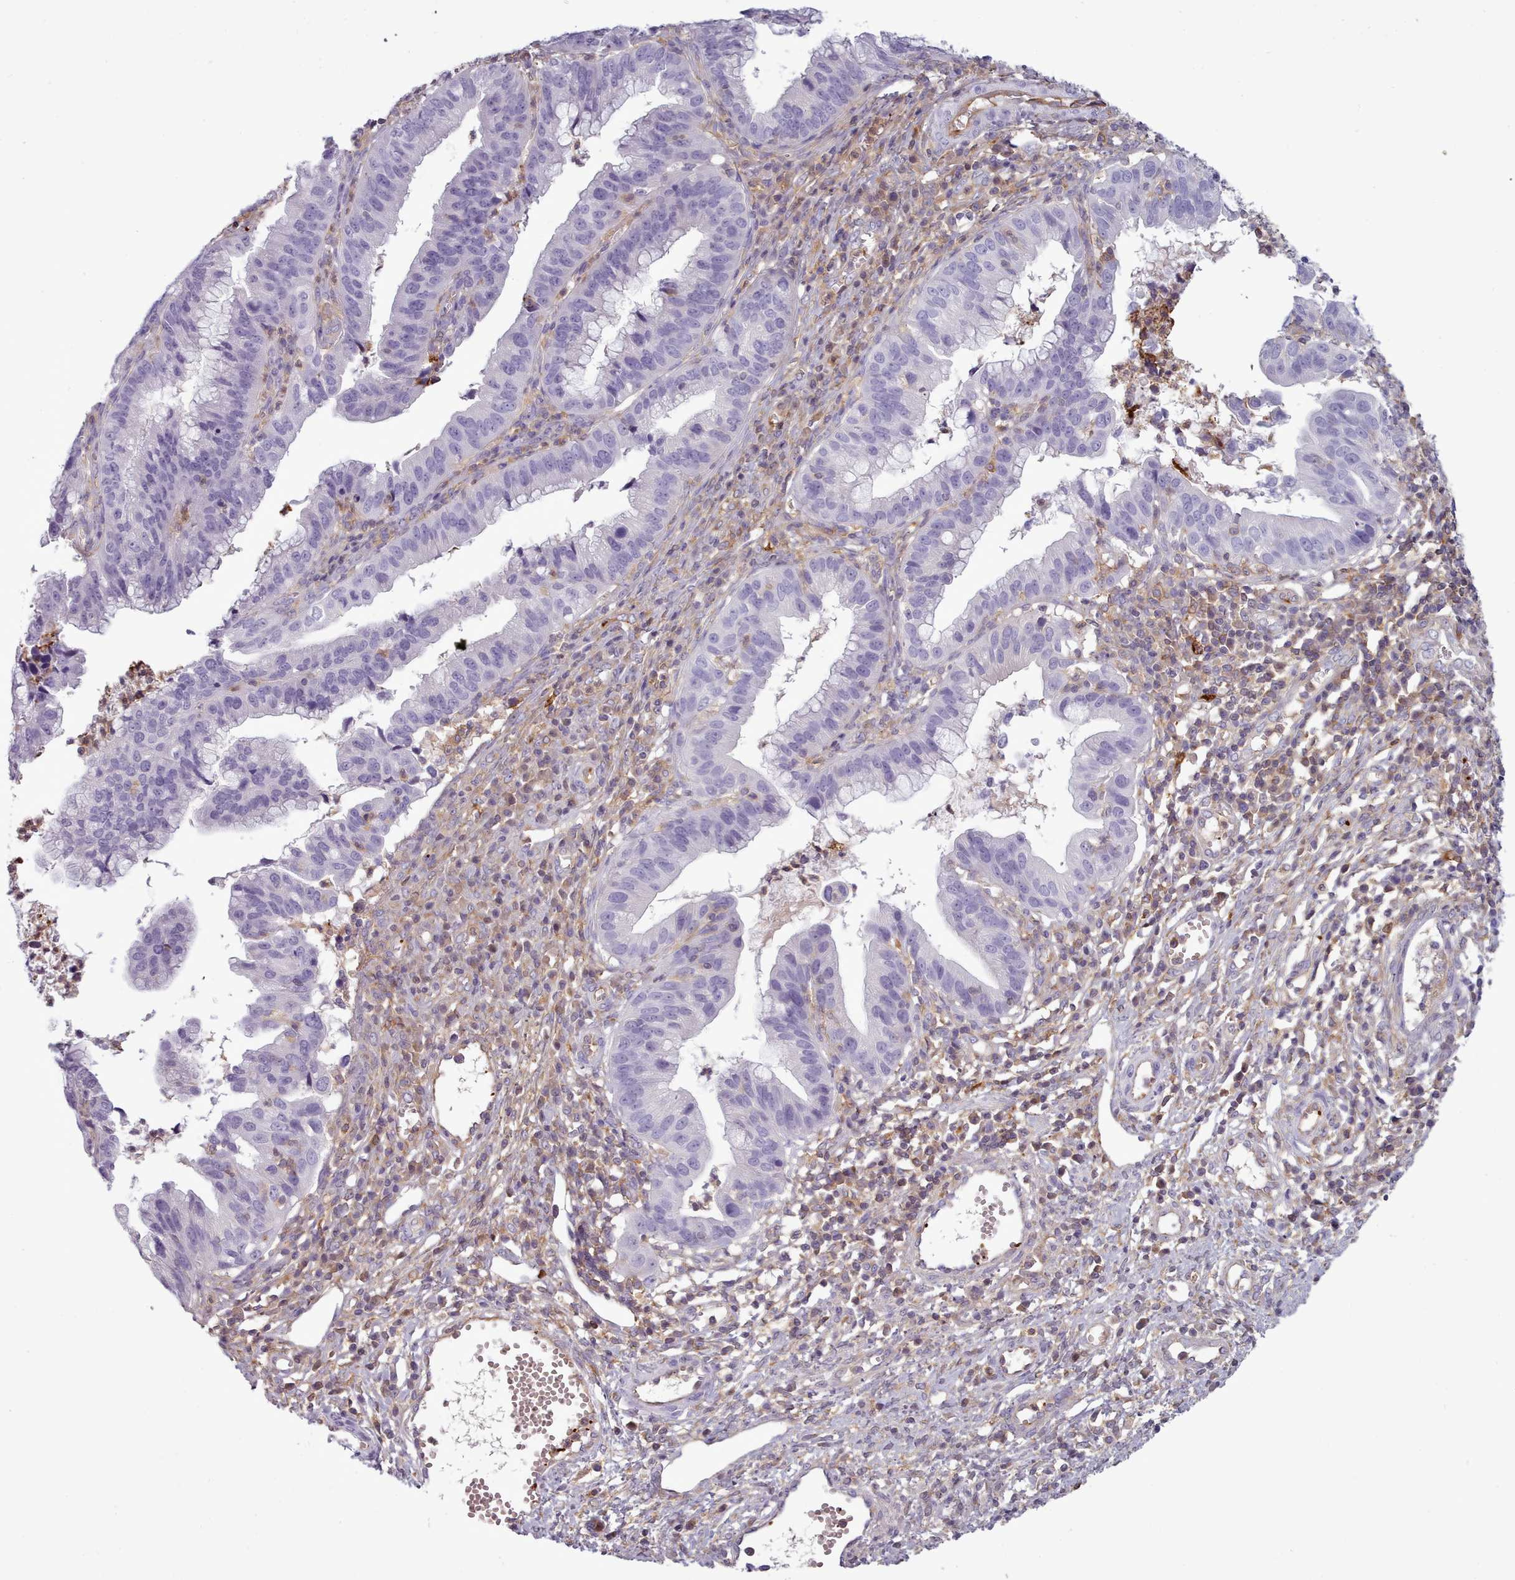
{"staining": {"intensity": "negative", "quantity": "none", "location": "none"}, "tissue": "cervical cancer", "cell_type": "Tumor cells", "image_type": "cancer", "snomed": [{"axis": "morphology", "description": "Adenocarcinoma, NOS"}, {"axis": "topography", "description": "Cervix"}], "caption": "DAB (3,3'-diaminobenzidine) immunohistochemical staining of human cervical cancer reveals no significant positivity in tumor cells.", "gene": "NDST2", "patient": {"sex": "female", "age": 34}}